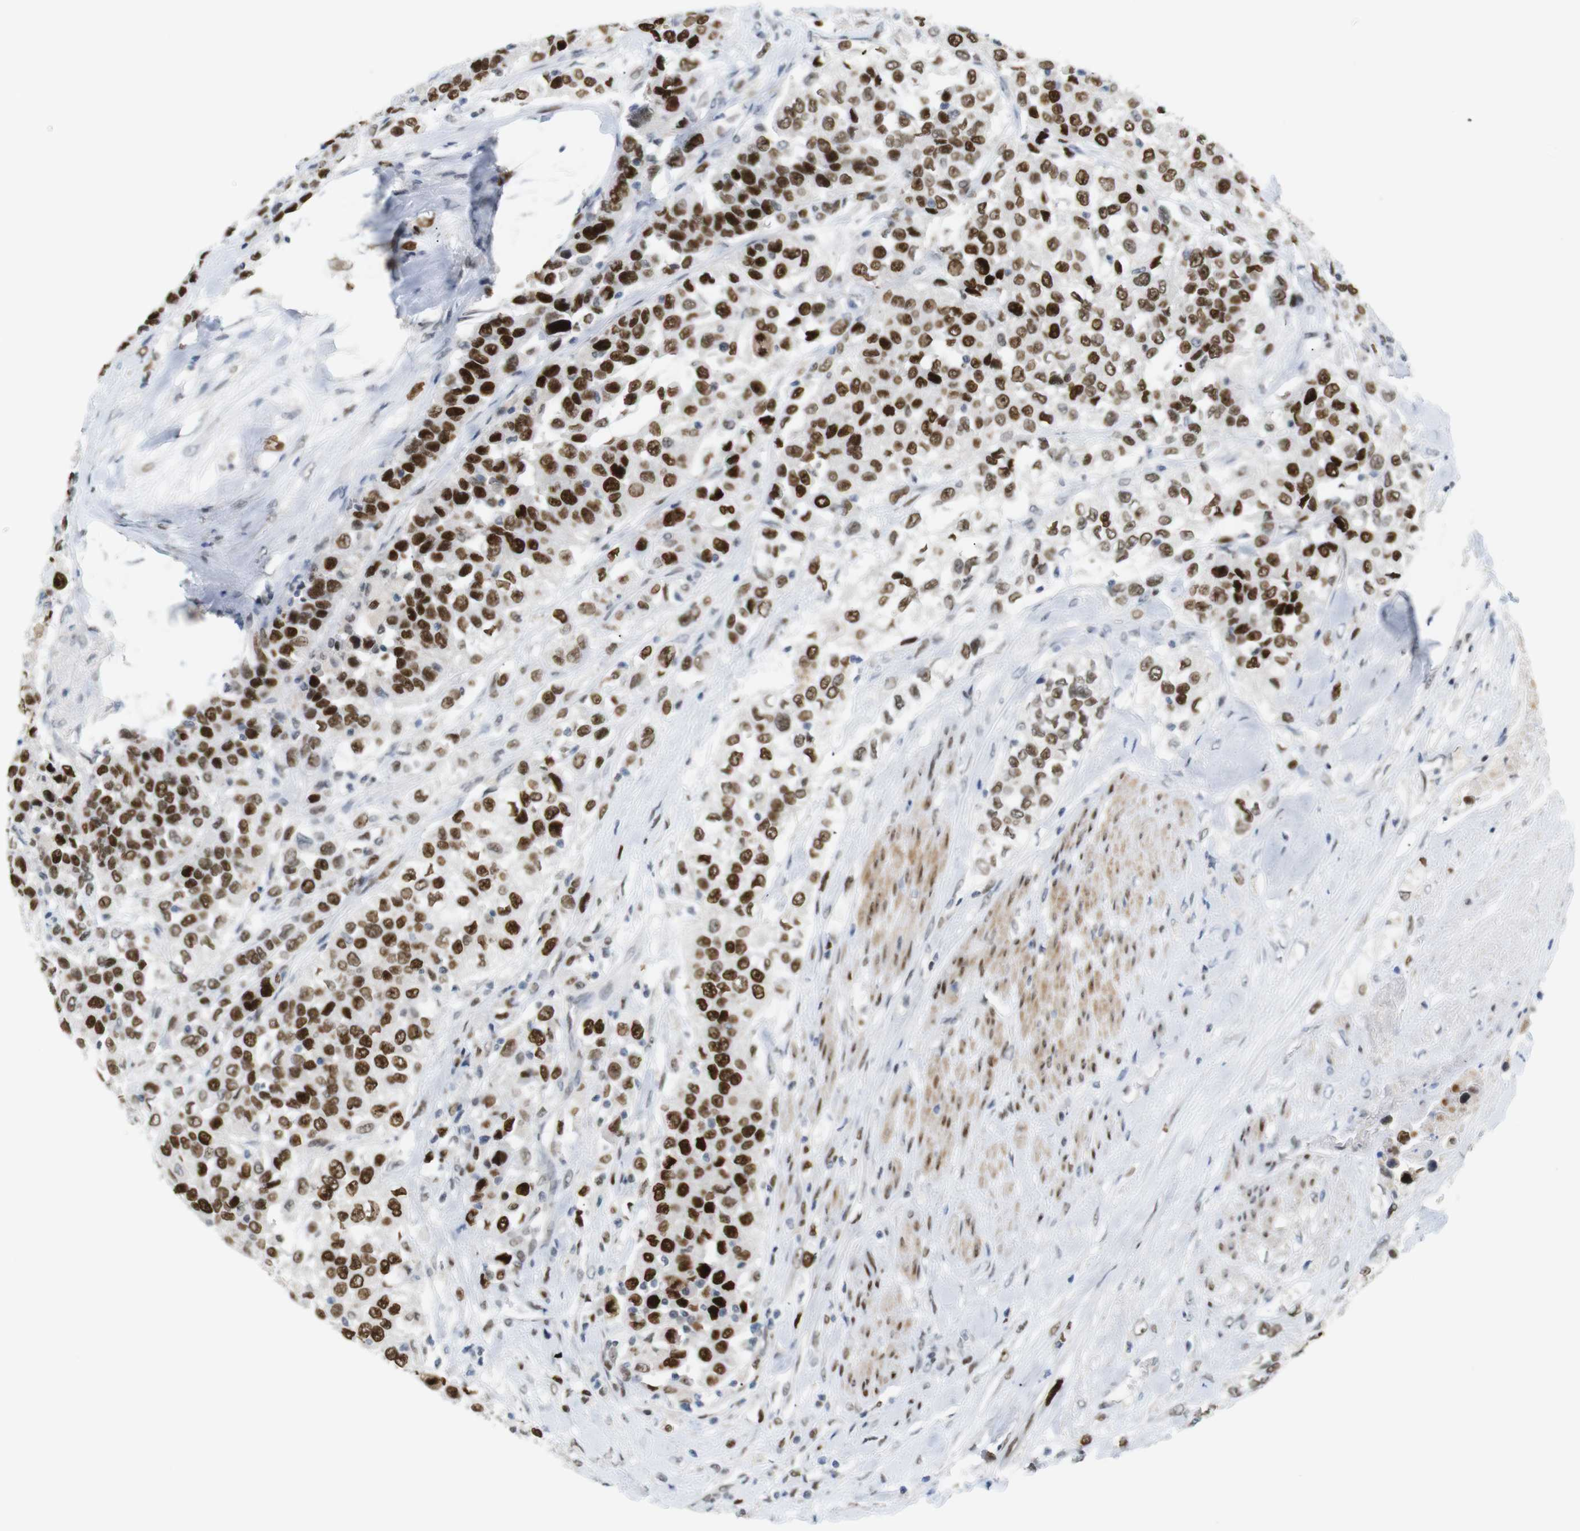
{"staining": {"intensity": "strong", "quantity": ">75%", "location": "nuclear"}, "tissue": "urothelial cancer", "cell_type": "Tumor cells", "image_type": "cancer", "snomed": [{"axis": "morphology", "description": "Urothelial carcinoma, High grade"}, {"axis": "topography", "description": "Urinary bladder"}], "caption": "Immunohistochemical staining of human urothelial carcinoma (high-grade) demonstrates high levels of strong nuclear protein positivity in about >75% of tumor cells.", "gene": "RIOX2", "patient": {"sex": "female", "age": 80}}